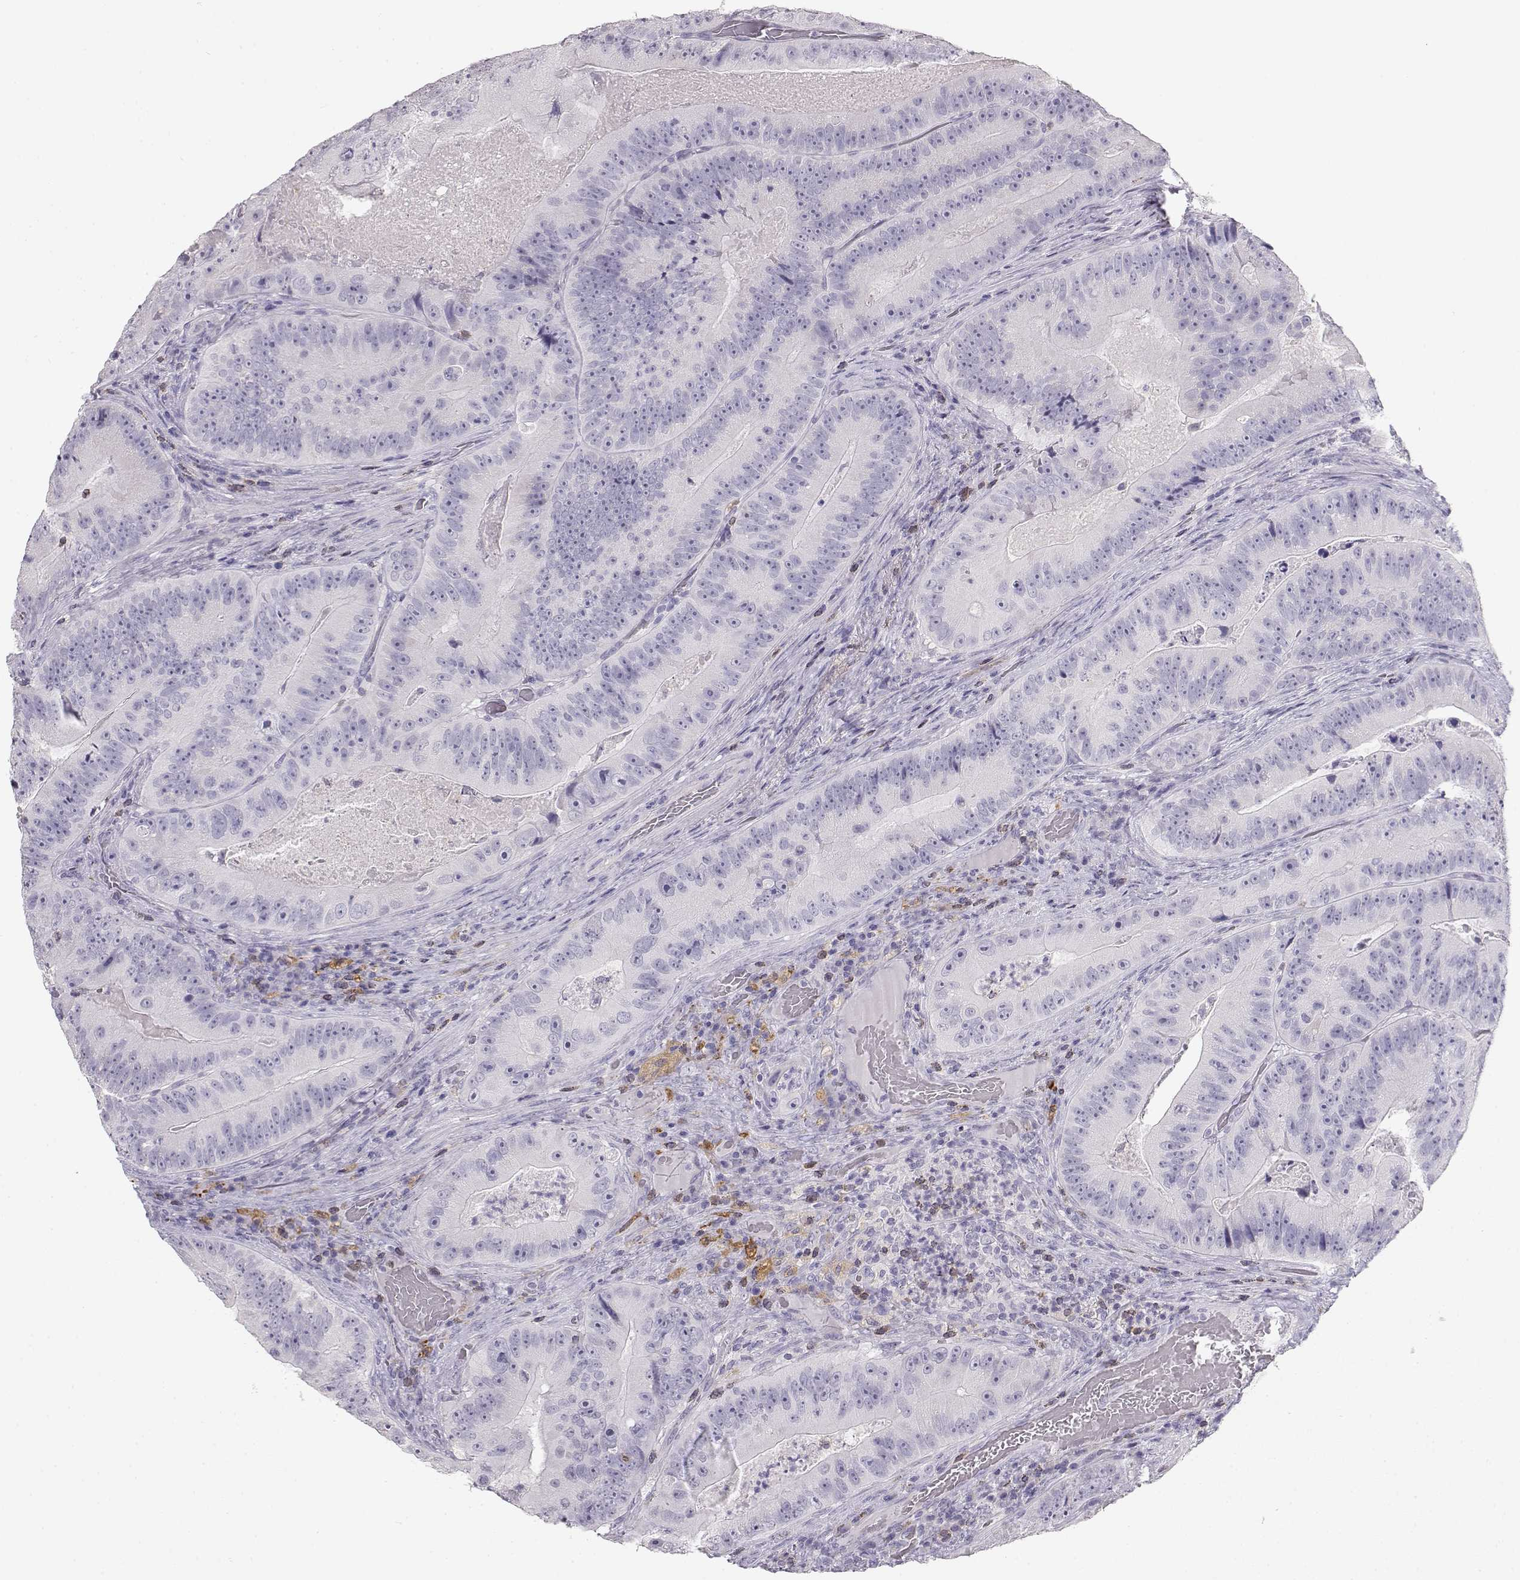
{"staining": {"intensity": "negative", "quantity": "none", "location": "none"}, "tissue": "colorectal cancer", "cell_type": "Tumor cells", "image_type": "cancer", "snomed": [{"axis": "morphology", "description": "Adenocarcinoma, NOS"}, {"axis": "topography", "description": "Colon"}], "caption": "Colorectal cancer was stained to show a protein in brown. There is no significant expression in tumor cells.", "gene": "NUTM1", "patient": {"sex": "female", "age": 86}}